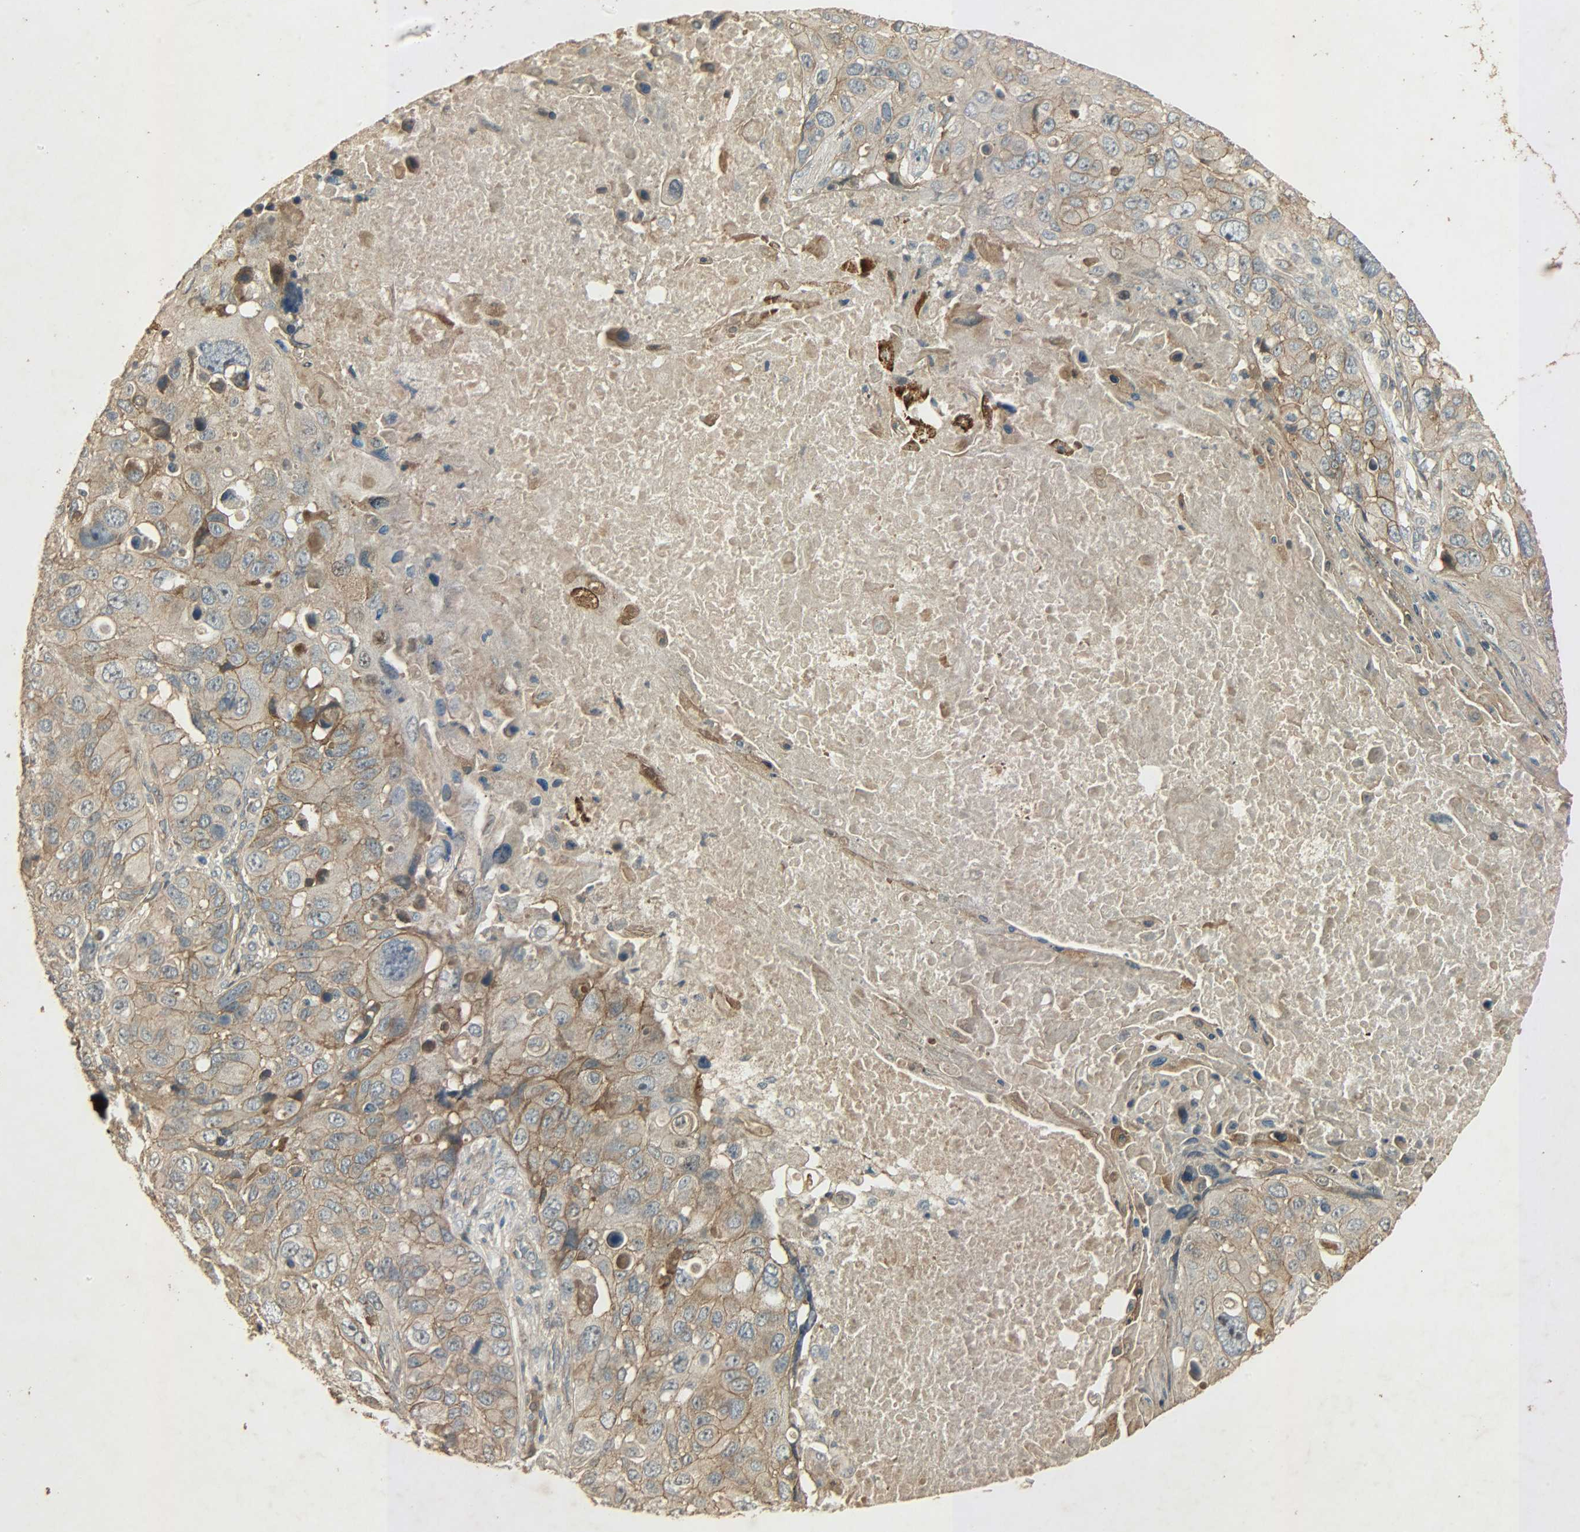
{"staining": {"intensity": "moderate", "quantity": ">75%", "location": "cytoplasmic/membranous"}, "tissue": "lung cancer", "cell_type": "Tumor cells", "image_type": "cancer", "snomed": [{"axis": "morphology", "description": "Squamous cell carcinoma, NOS"}, {"axis": "topography", "description": "Lung"}], "caption": "Immunohistochemistry (IHC) (DAB (3,3'-diaminobenzidine)) staining of lung cancer shows moderate cytoplasmic/membranous protein expression in about >75% of tumor cells.", "gene": "ATP2B1", "patient": {"sex": "male", "age": 57}}